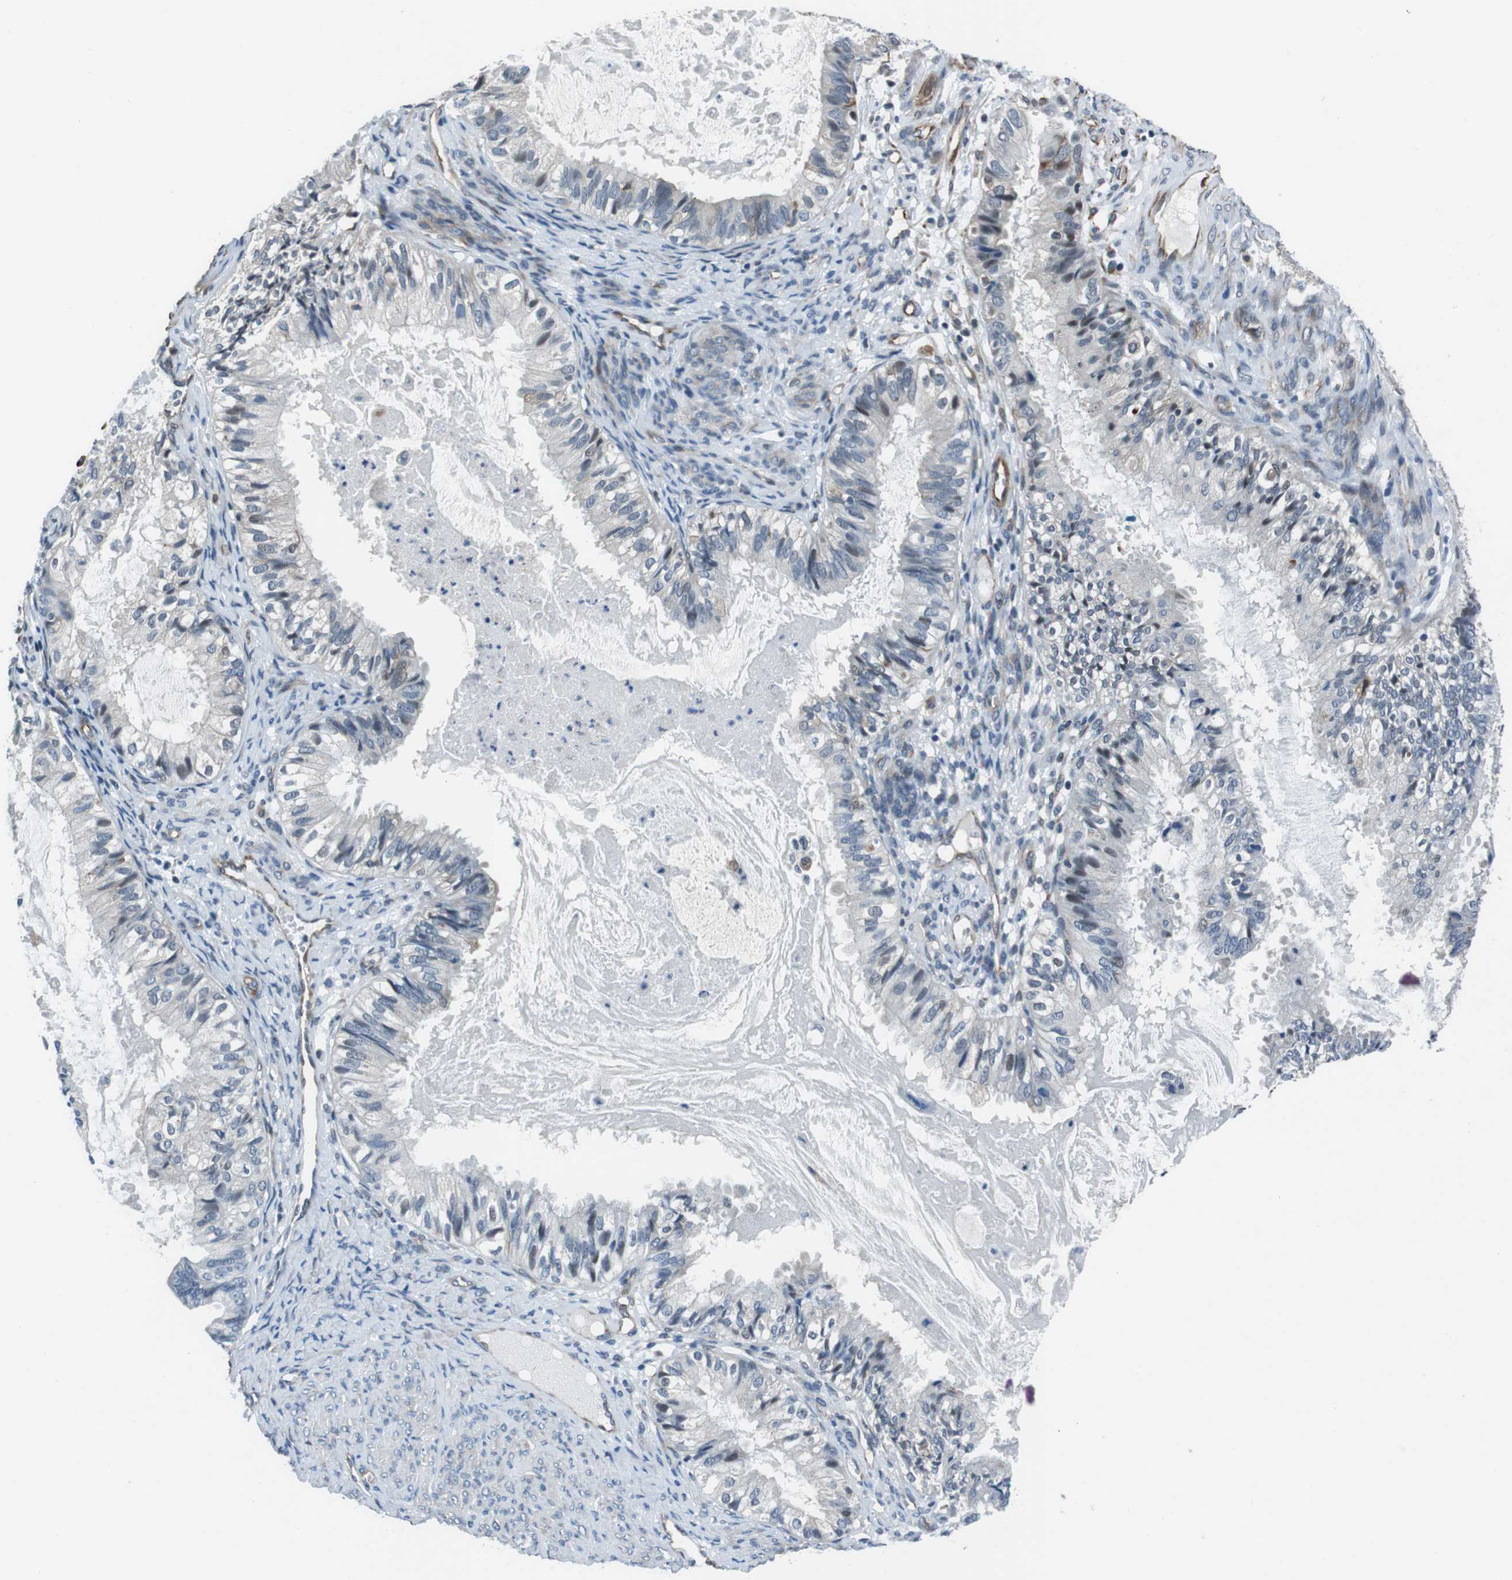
{"staining": {"intensity": "negative", "quantity": "none", "location": "none"}, "tissue": "cervical cancer", "cell_type": "Tumor cells", "image_type": "cancer", "snomed": [{"axis": "morphology", "description": "Normal tissue, NOS"}, {"axis": "morphology", "description": "Adenocarcinoma, NOS"}, {"axis": "topography", "description": "Cervix"}, {"axis": "topography", "description": "Endometrium"}], "caption": "Immunohistochemistry (IHC) photomicrograph of cervical adenocarcinoma stained for a protein (brown), which shows no staining in tumor cells. Brightfield microscopy of immunohistochemistry stained with DAB (brown) and hematoxylin (blue), captured at high magnification.", "gene": "LRRC49", "patient": {"sex": "female", "age": 86}}